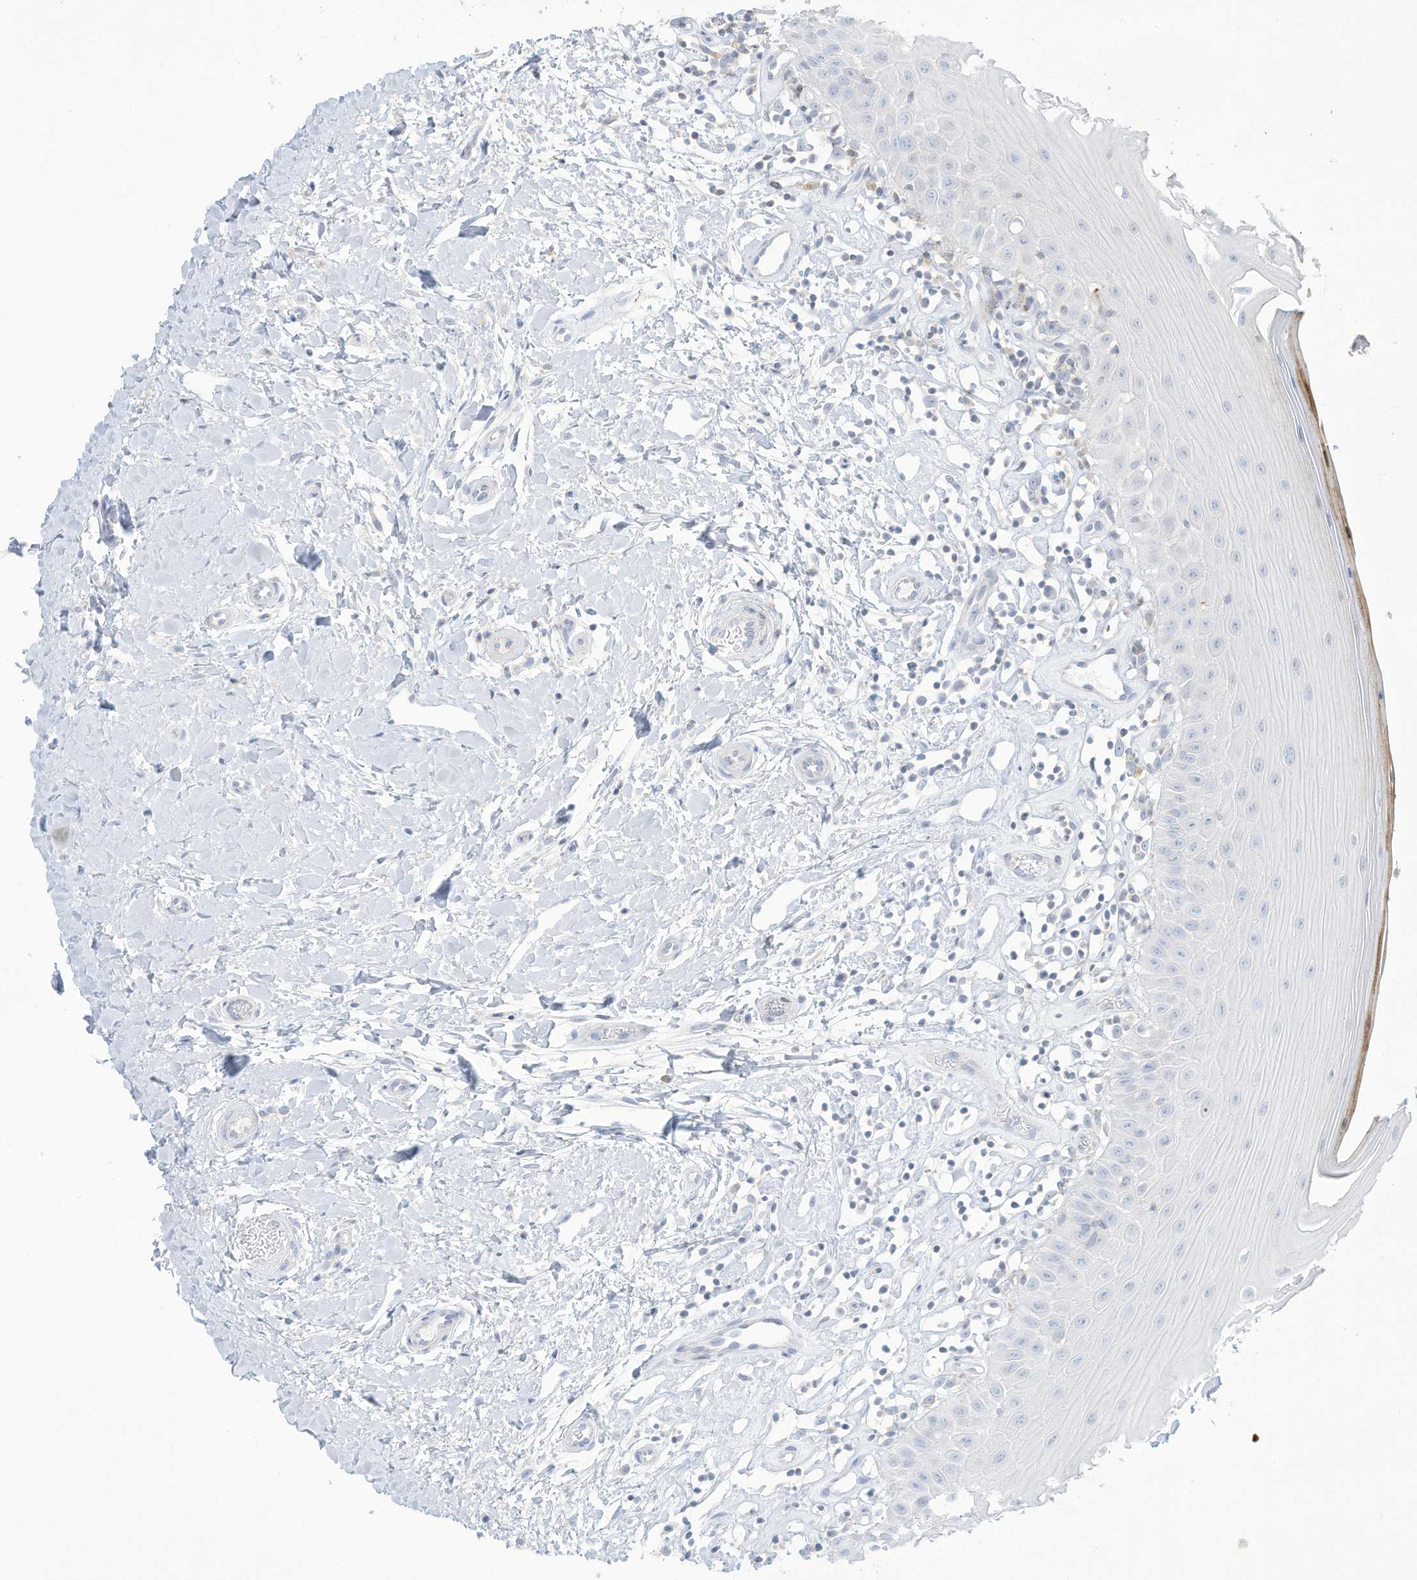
{"staining": {"intensity": "weak", "quantity": "<25%", "location": "cytoplasmic/membranous"}, "tissue": "oral mucosa", "cell_type": "Squamous epithelial cells", "image_type": "normal", "snomed": [{"axis": "morphology", "description": "Normal tissue, NOS"}, {"axis": "topography", "description": "Oral tissue"}], "caption": "A high-resolution micrograph shows IHC staining of unremarkable oral mucosa, which reveals no significant staining in squamous epithelial cells. The staining was performed using DAB to visualize the protein expression in brown, while the nuclei were stained in blue with hematoxylin (Magnification: 20x).", "gene": "THNSL2", "patient": {"sex": "female", "age": 56}}